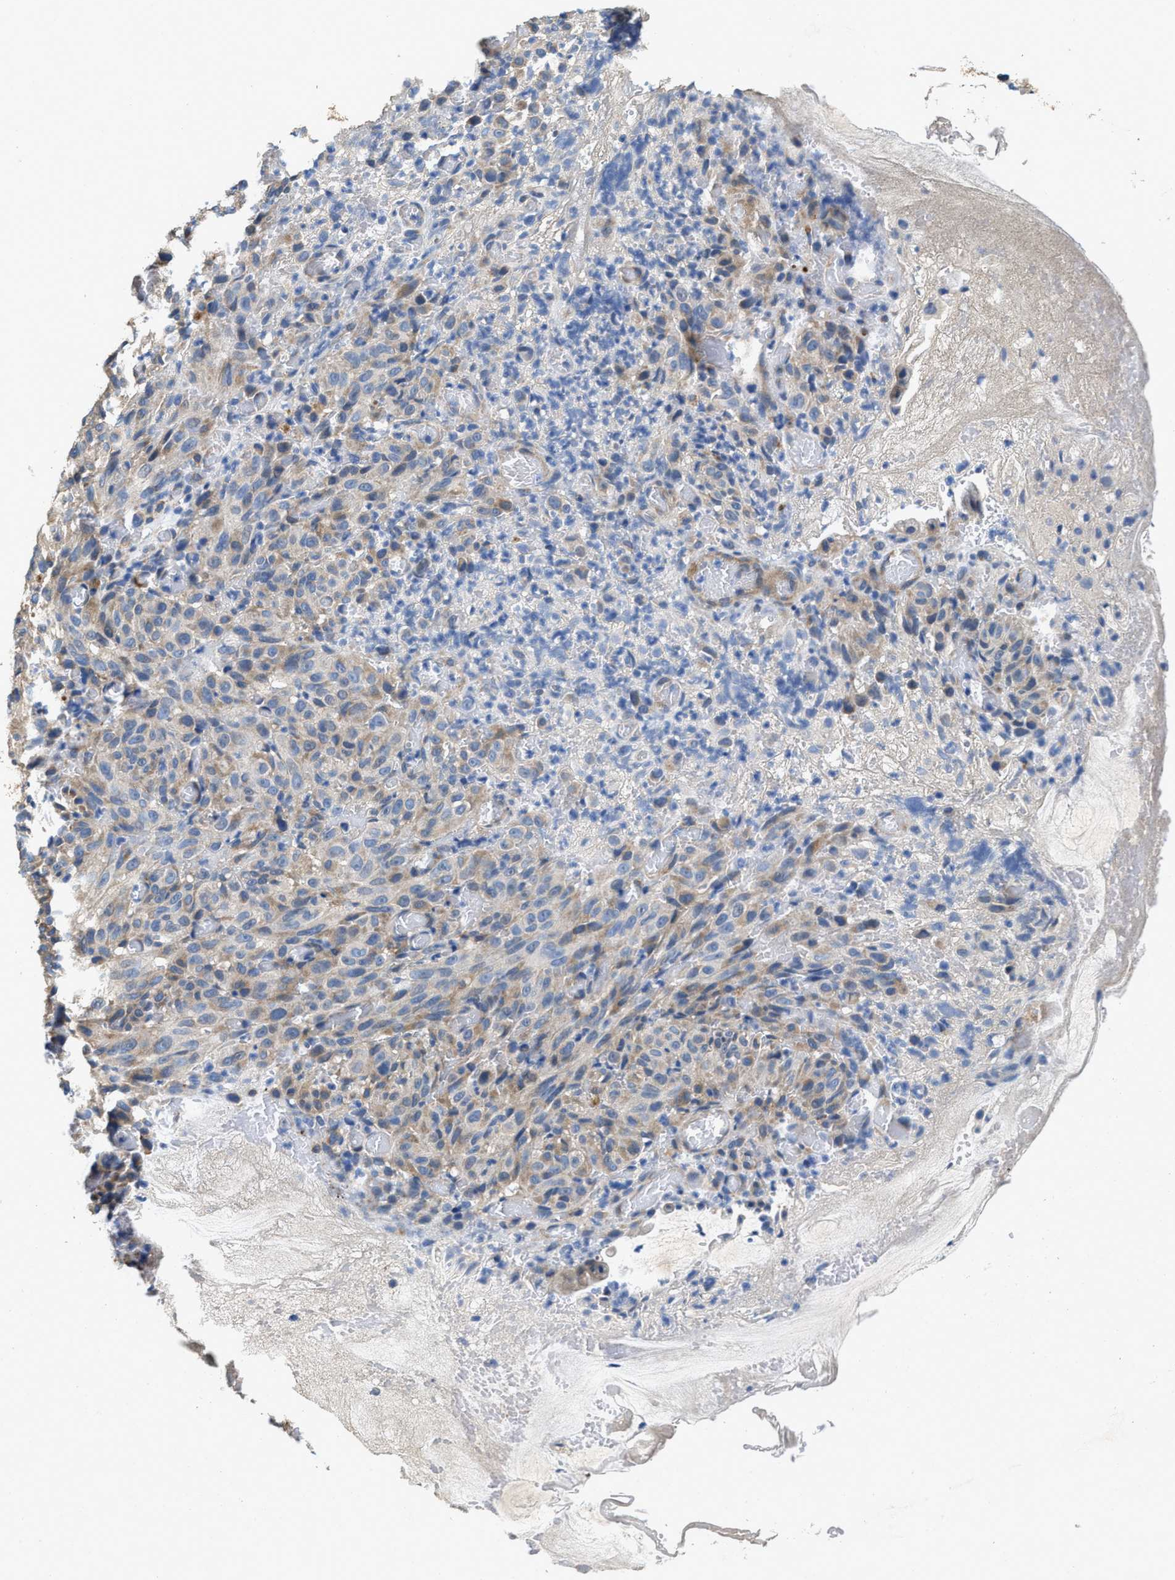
{"staining": {"intensity": "weak", "quantity": ">75%", "location": "cytoplasmic/membranous"}, "tissue": "melanoma", "cell_type": "Tumor cells", "image_type": "cancer", "snomed": [{"axis": "morphology", "description": "Malignant melanoma, NOS"}, {"axis": "topography", "description": "Rectum"}], "caption": "Melanoma stained for a protein (brown) shows weak cytoplasmic/membranous positive positivity in about >75% of tumor cells.", "gene": "PEG10", "patient": {"sex": "female", "age": 81}}